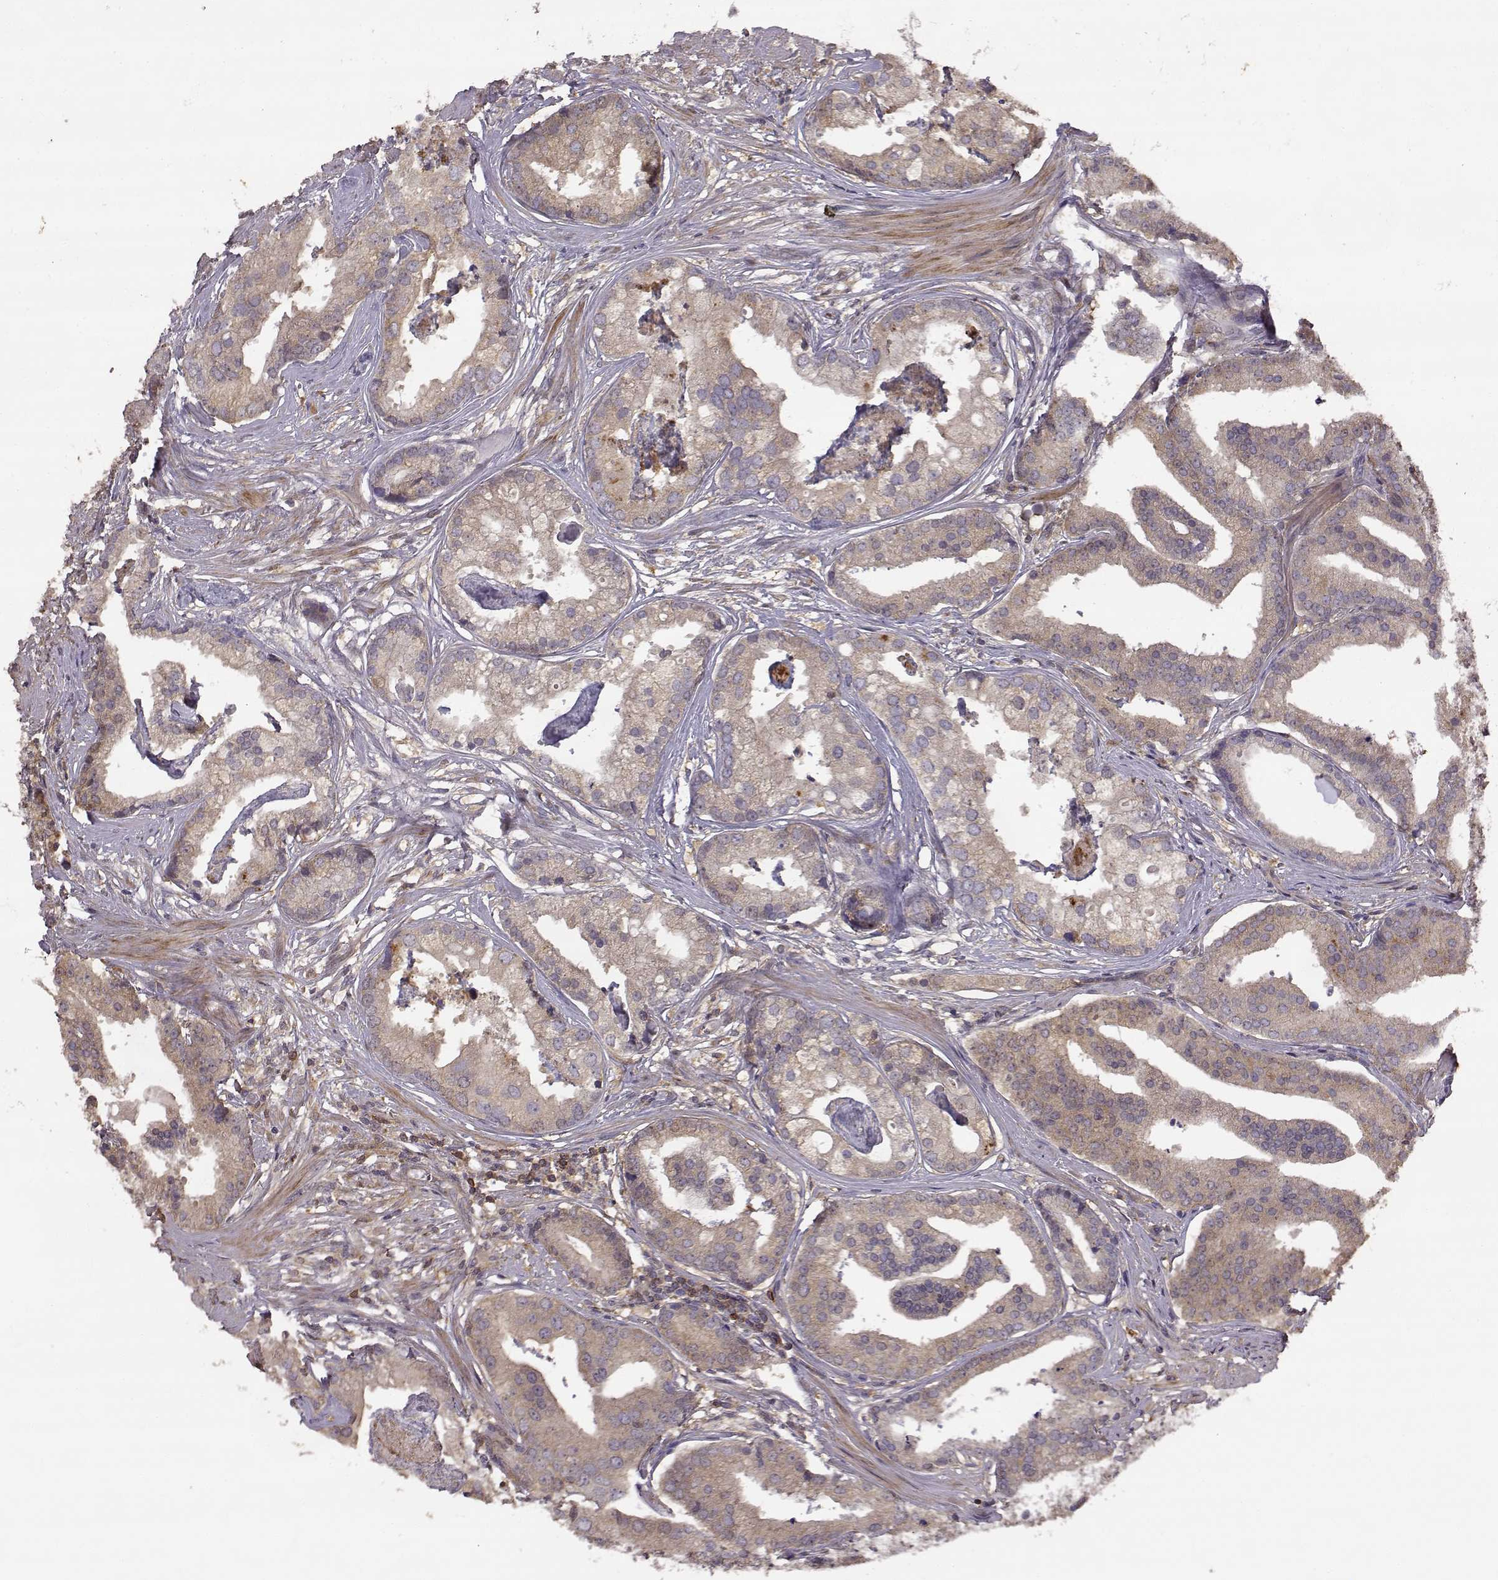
{"staining": {"intensity": "weak", "quantity": ">75%", "location": "cytoplasmic/membranous"}, "tissue": "prostate cancer", "cell_type": "Tumor cells", "image_type": "cancer", "snomed": [{"axis": "morphology", "description": "Adenocarcinoma, NOS"}, {"axis": "topography", "description": "Prostate and seminal vesicle, NOS"}, {"axis": "topography", "description": "Prostate"}], "caption": "The image displays immunohistochemical staining of prostate adenocarcinoma. There is weak cytoplasmic/membranous expression is appreciated in approximately >75% of tumor cells.", "gene": "CRIM1", "patient": {"sex": "male", "age": 44}}